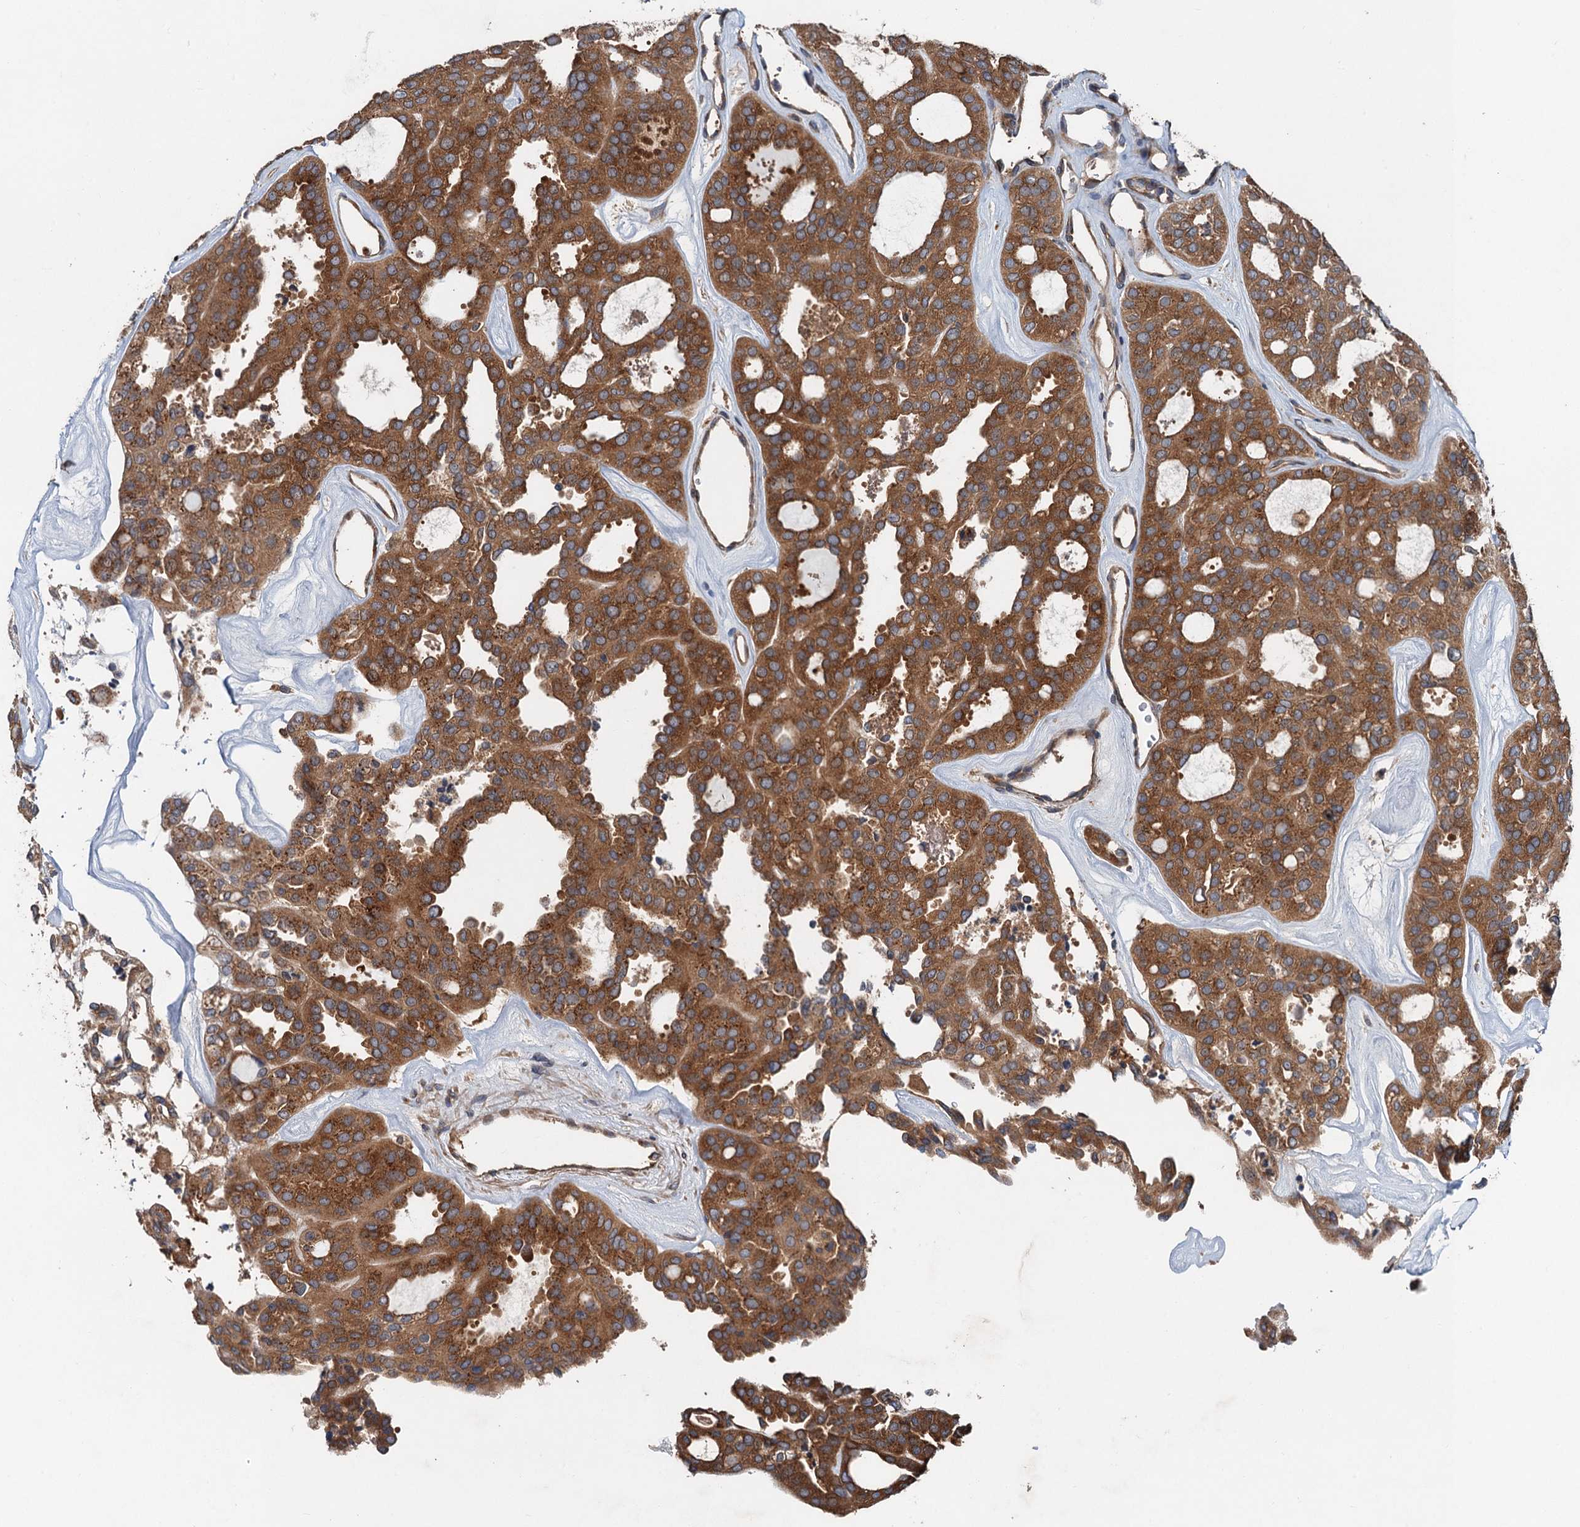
{"staining": {"intensity": "strong", "quantity": ">75%", "location": "cytoplasmic/membranous"}, "tissue": "thyroid cancer", "cell_type": "Tumor cells", "image_type": "cancer", "snomed": [{"axis": "morphology", "description": "Follicular adenoma carcinoma, NOS"}, {"axis": "topography", "description": "Thyroid gland"}], "caption": "Immunohistochemistry (IHC) histopathology image of neoplastic tissue: thyroid cancer stained using immunohistochemistry reveals high levels of strong protein expression localized specifically in the cytoplasmic/membranous of tumor cells, appearing as a cytoplasmic/membranous brown color.", "gene": "COG3", "patient": {"sex": "male", "age": 75}}